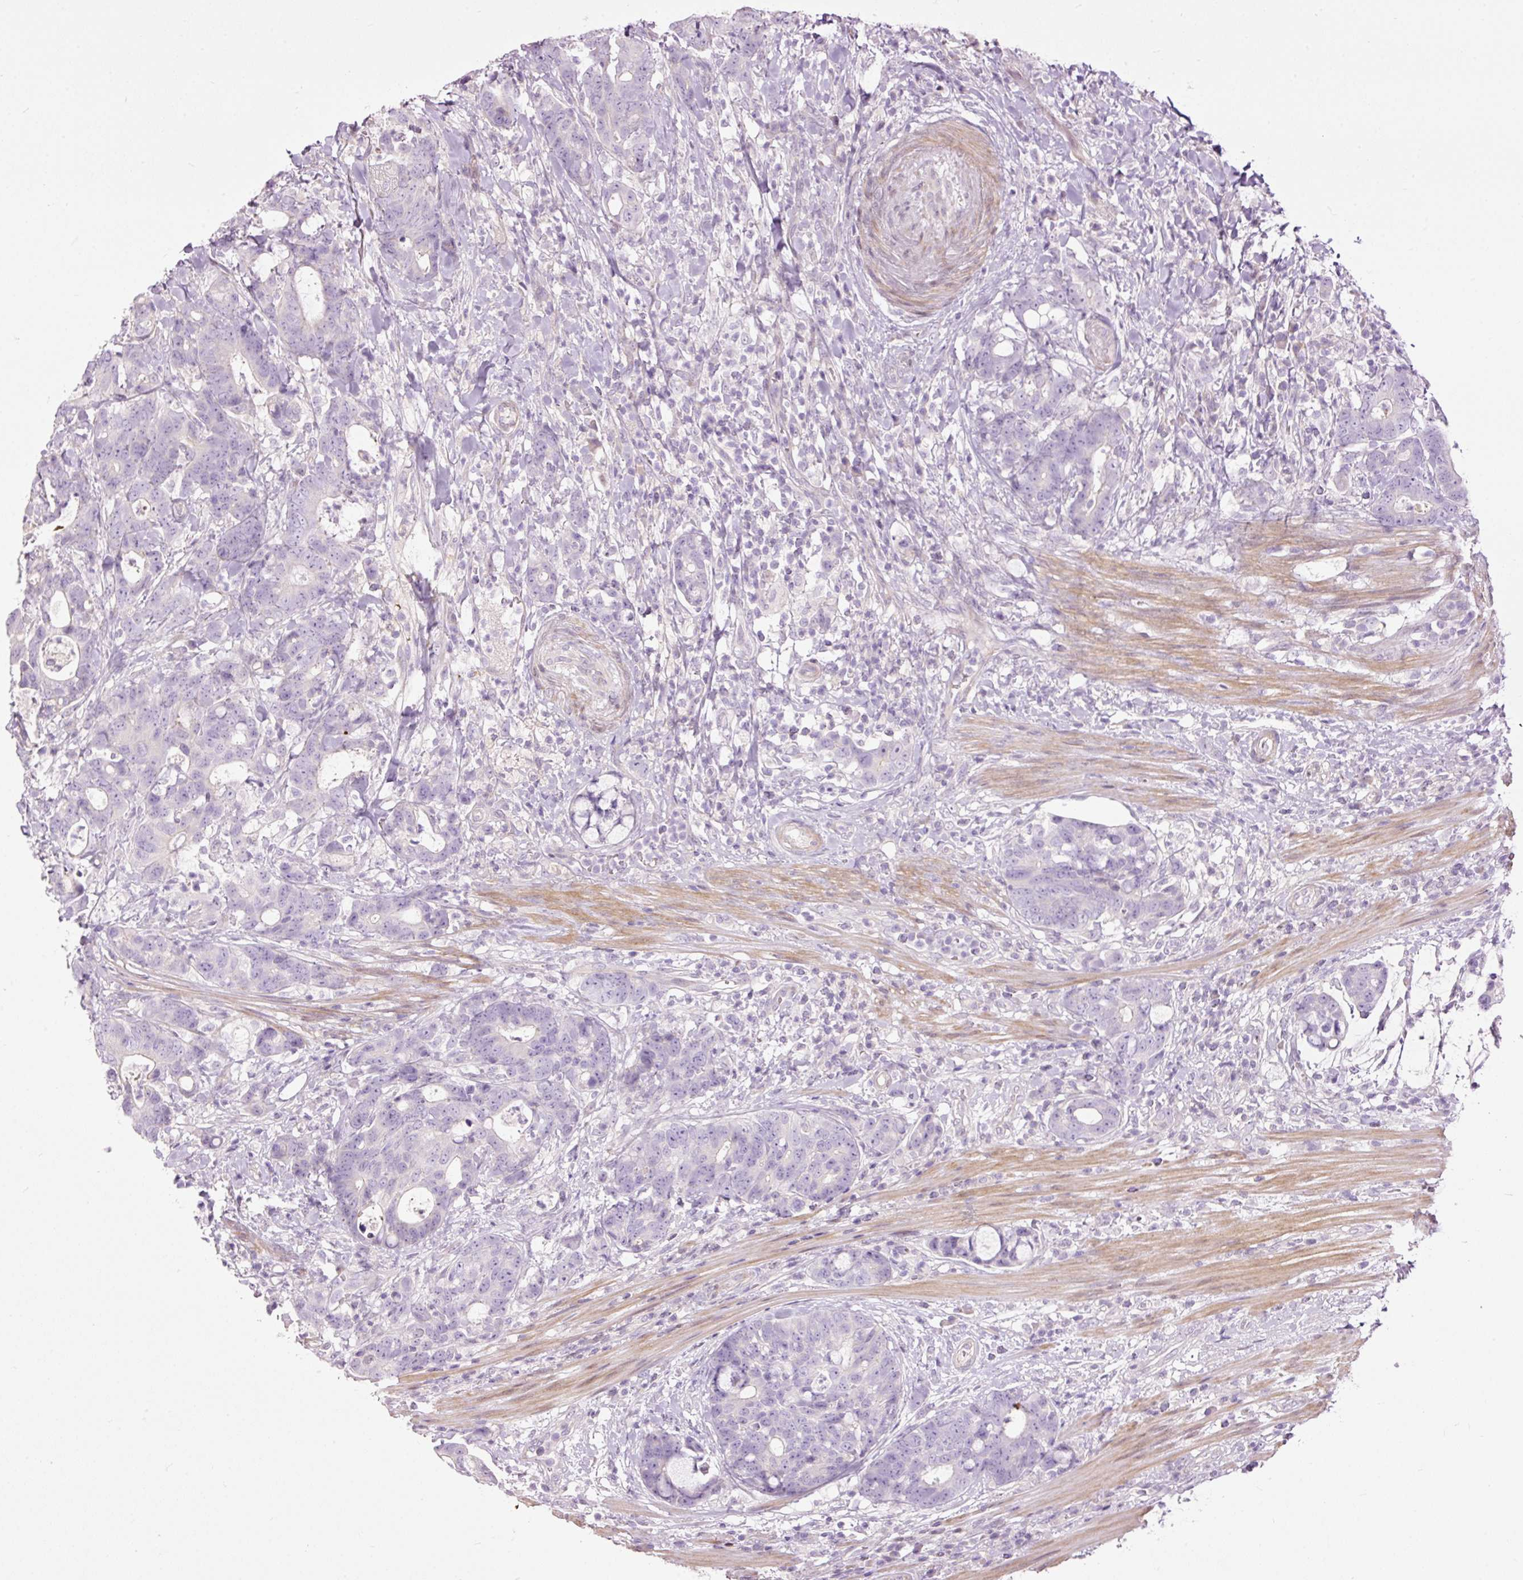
{"staining": {"intensity": "negative", "quantity": "none", "location": "none"}, "tissue": "colorectal cancer", "cell_type": "Tumor cells", "image_type": "cancer", "snomed": [{"axis": "morphology", "description": "Adenocarcinoma, NOS"}, {"axis": "topography", "description": "Colon"}], "caption": "This is an IHC image of colorectal cancer (adenocarcinoma). There is no positivity in tumor cells.", "gene": "FCRL4", "patient": {"sex": "female", "age": 82}}